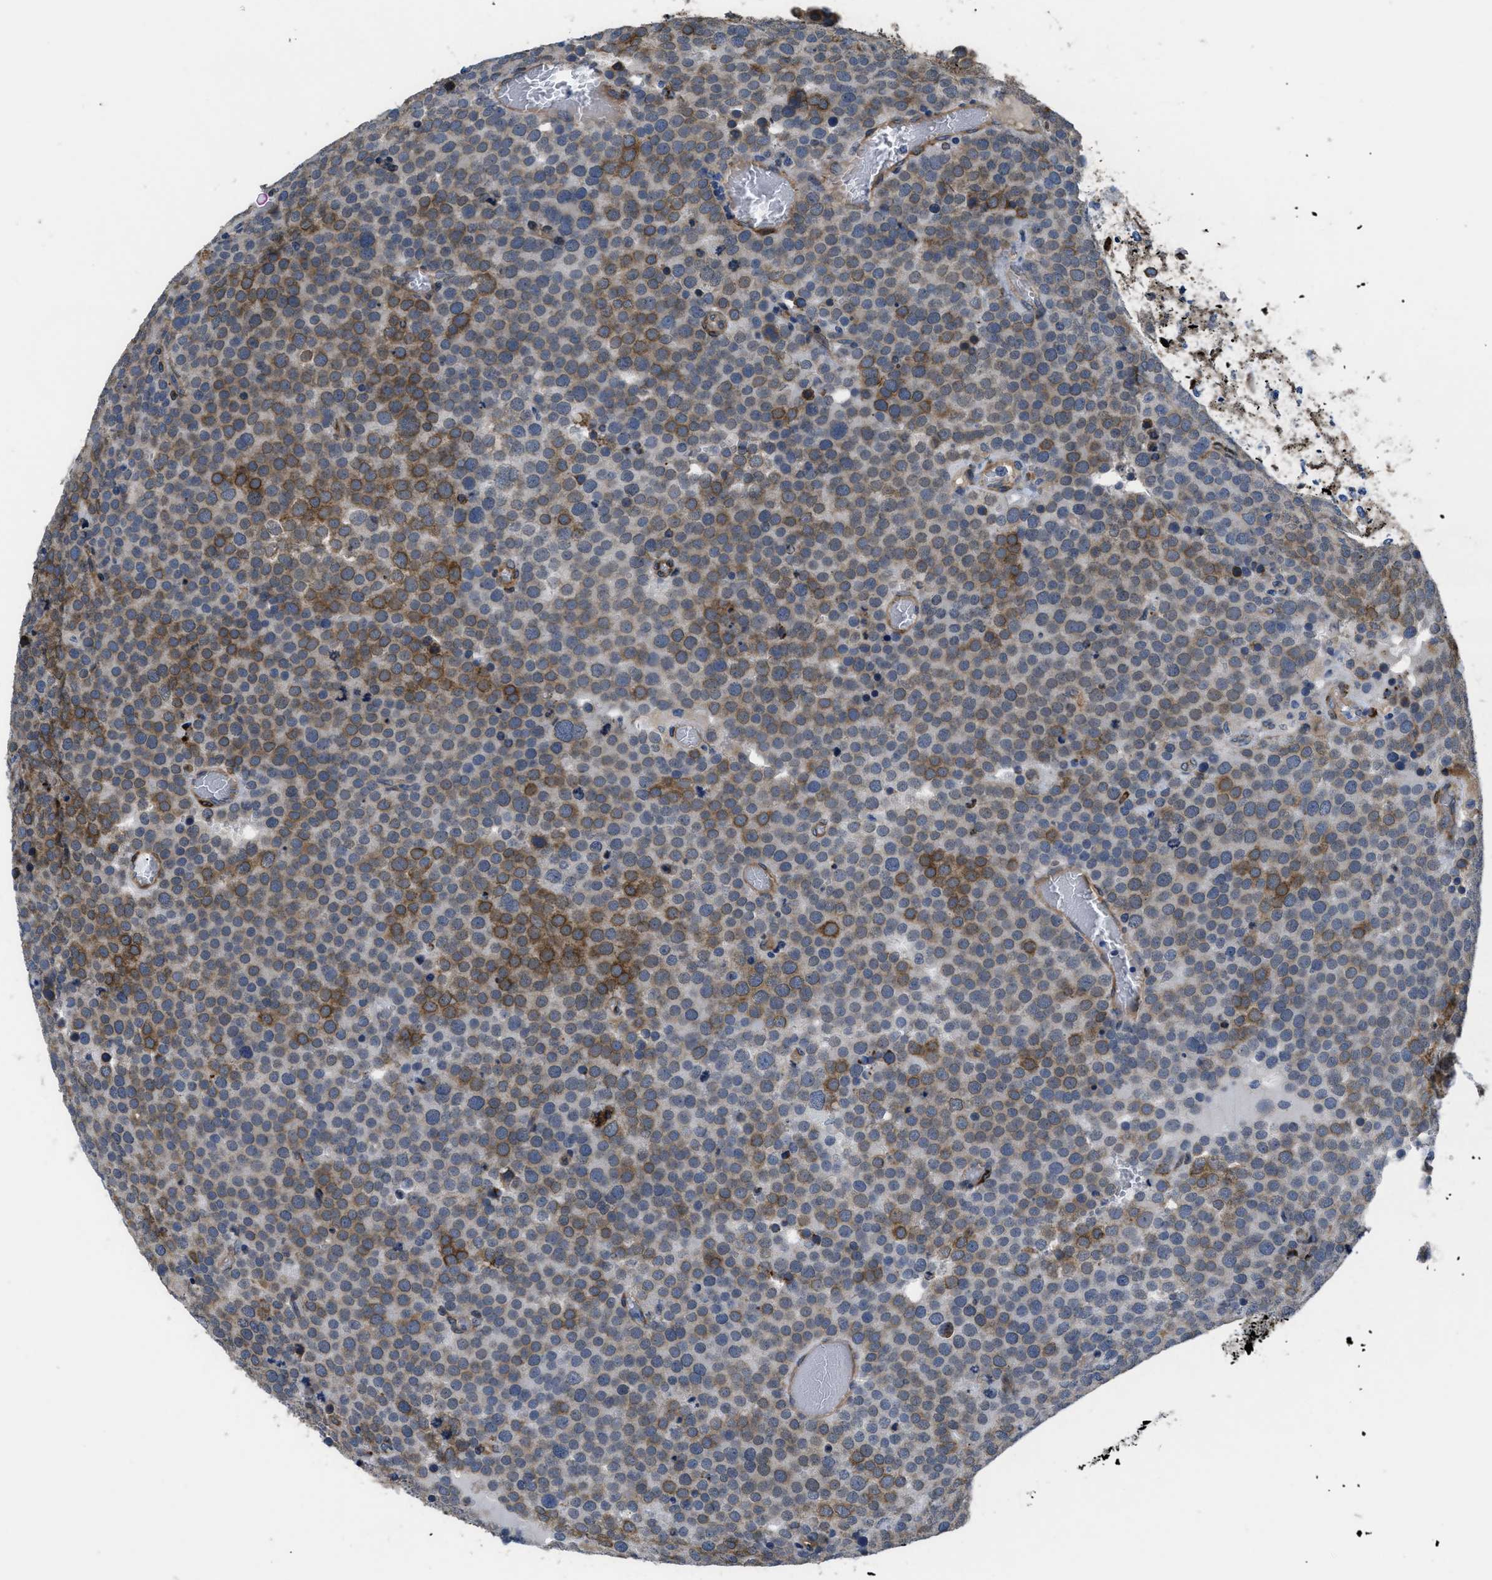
{"staining": {"intensity": "moderate", "quantity": "25%-75%", "location": "cytoplasmic/membranous"}, "tissue": "testis cancer", "cell_type": "Tumor cells", "image_type": "cancer", "snomed": [{"axis": "morphology", "description": "Normal tissue, NOS"}, {"axis": "morphology", "description": "Seminoma, NOS"}, {"axis": "topography", "description": "Testis"}], "caption": "An image of seminoma (testis) stained for a protein shows moderate cytoplasmic/membranous brown staining in tumor cells.", "gene": "SQLE", "patient": {"sex": "male", "age": 71}}